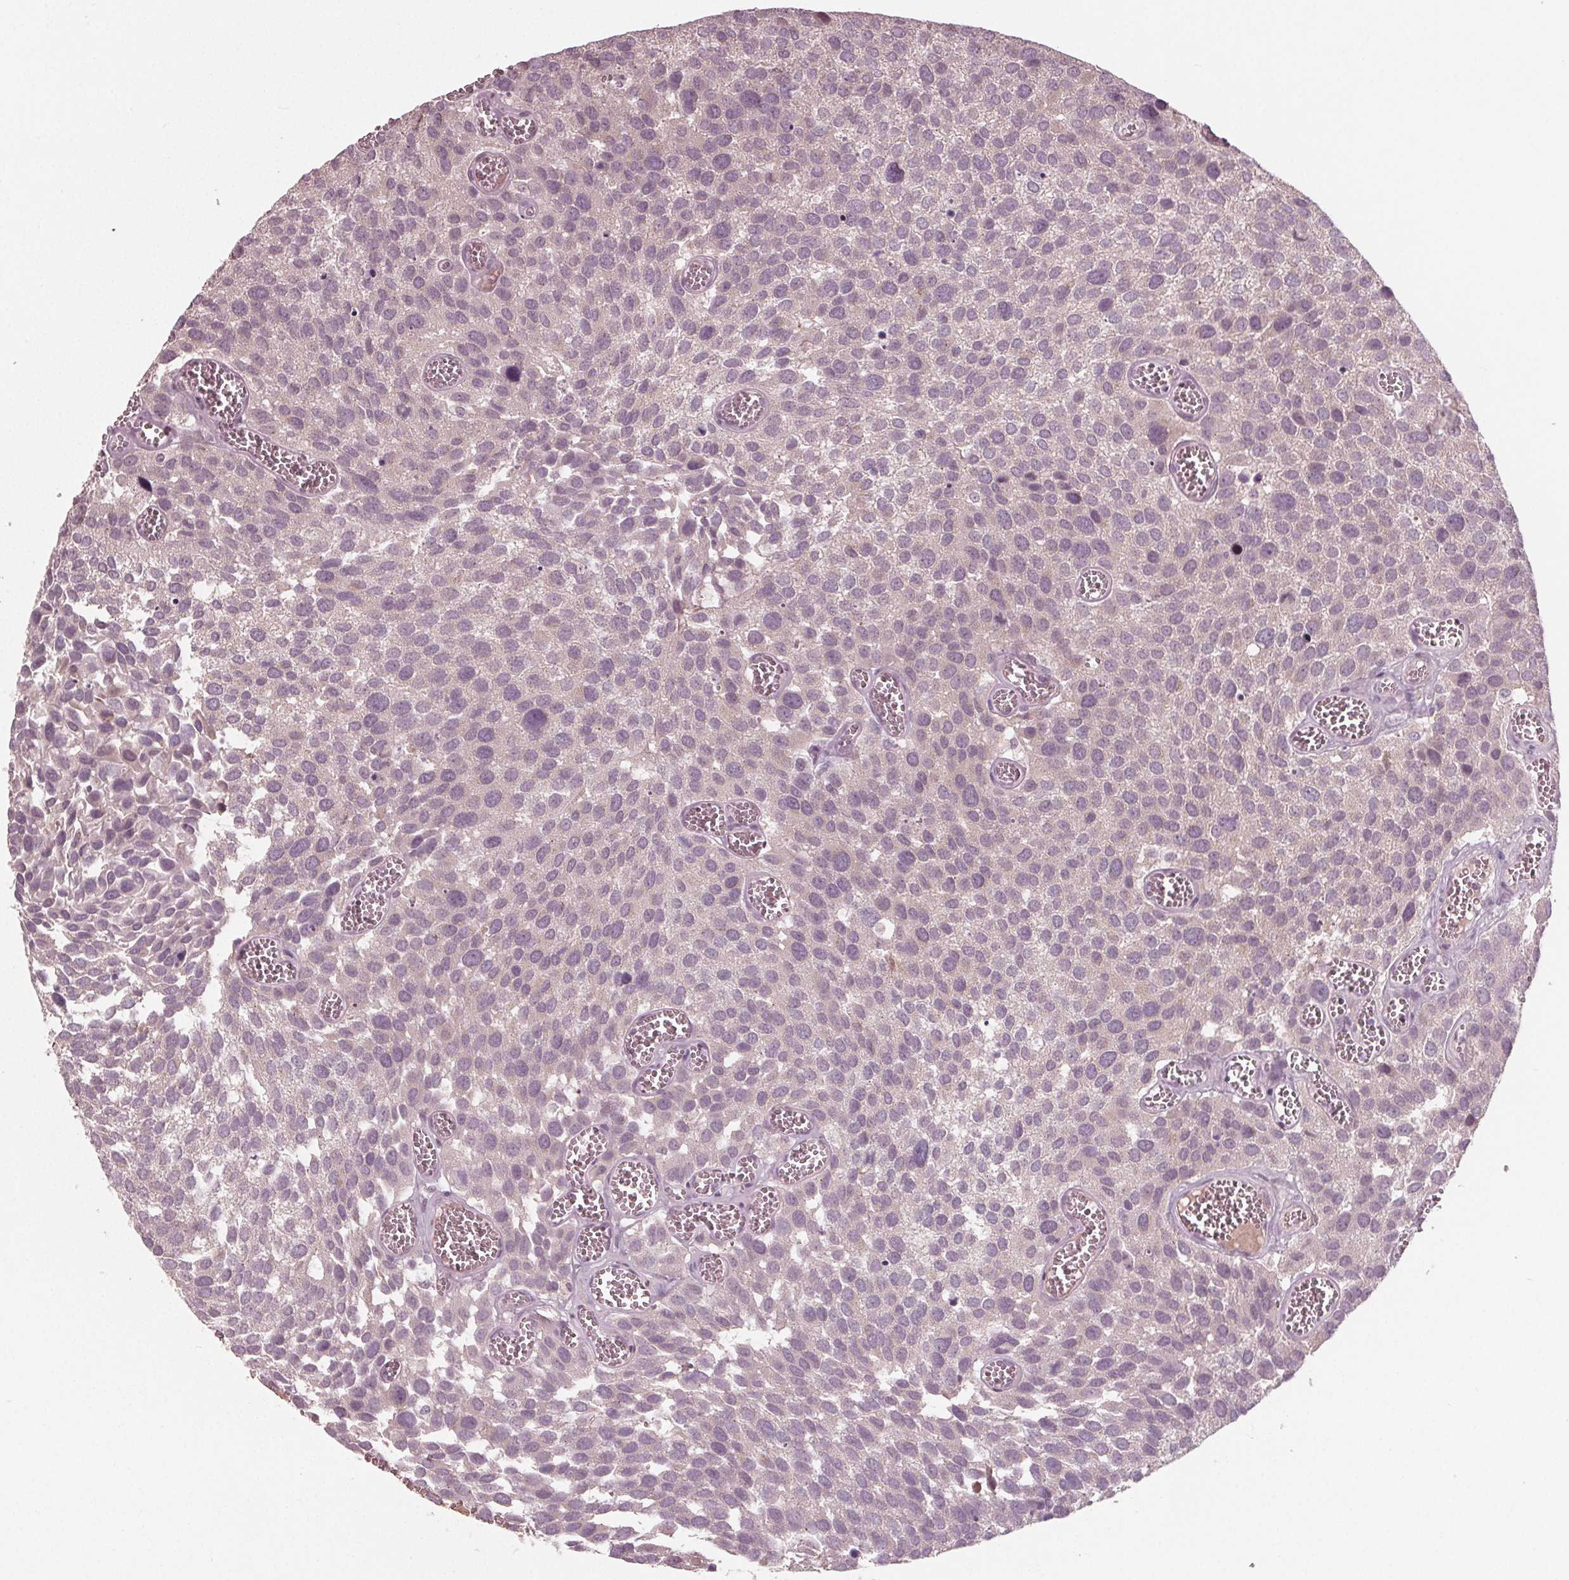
{"staining": {"intensity": "negative", "quantity": "none", "location": "none"}, "tissue": "urothelial cancer", "cell_type": "Tumor cells", "image_type": "cancer", "snomed": [{"axis": "morphology", "description": "Urothelial carcinoma, Low grade"}, {"axis": "topography", "description": "Urinary bladder"}], "caption": "Micrograph shows no significant protein expression in tumor cells of urothelial cancer.", "gene": "CXCL16", "patient": {"sex": "female", "age": 69}}